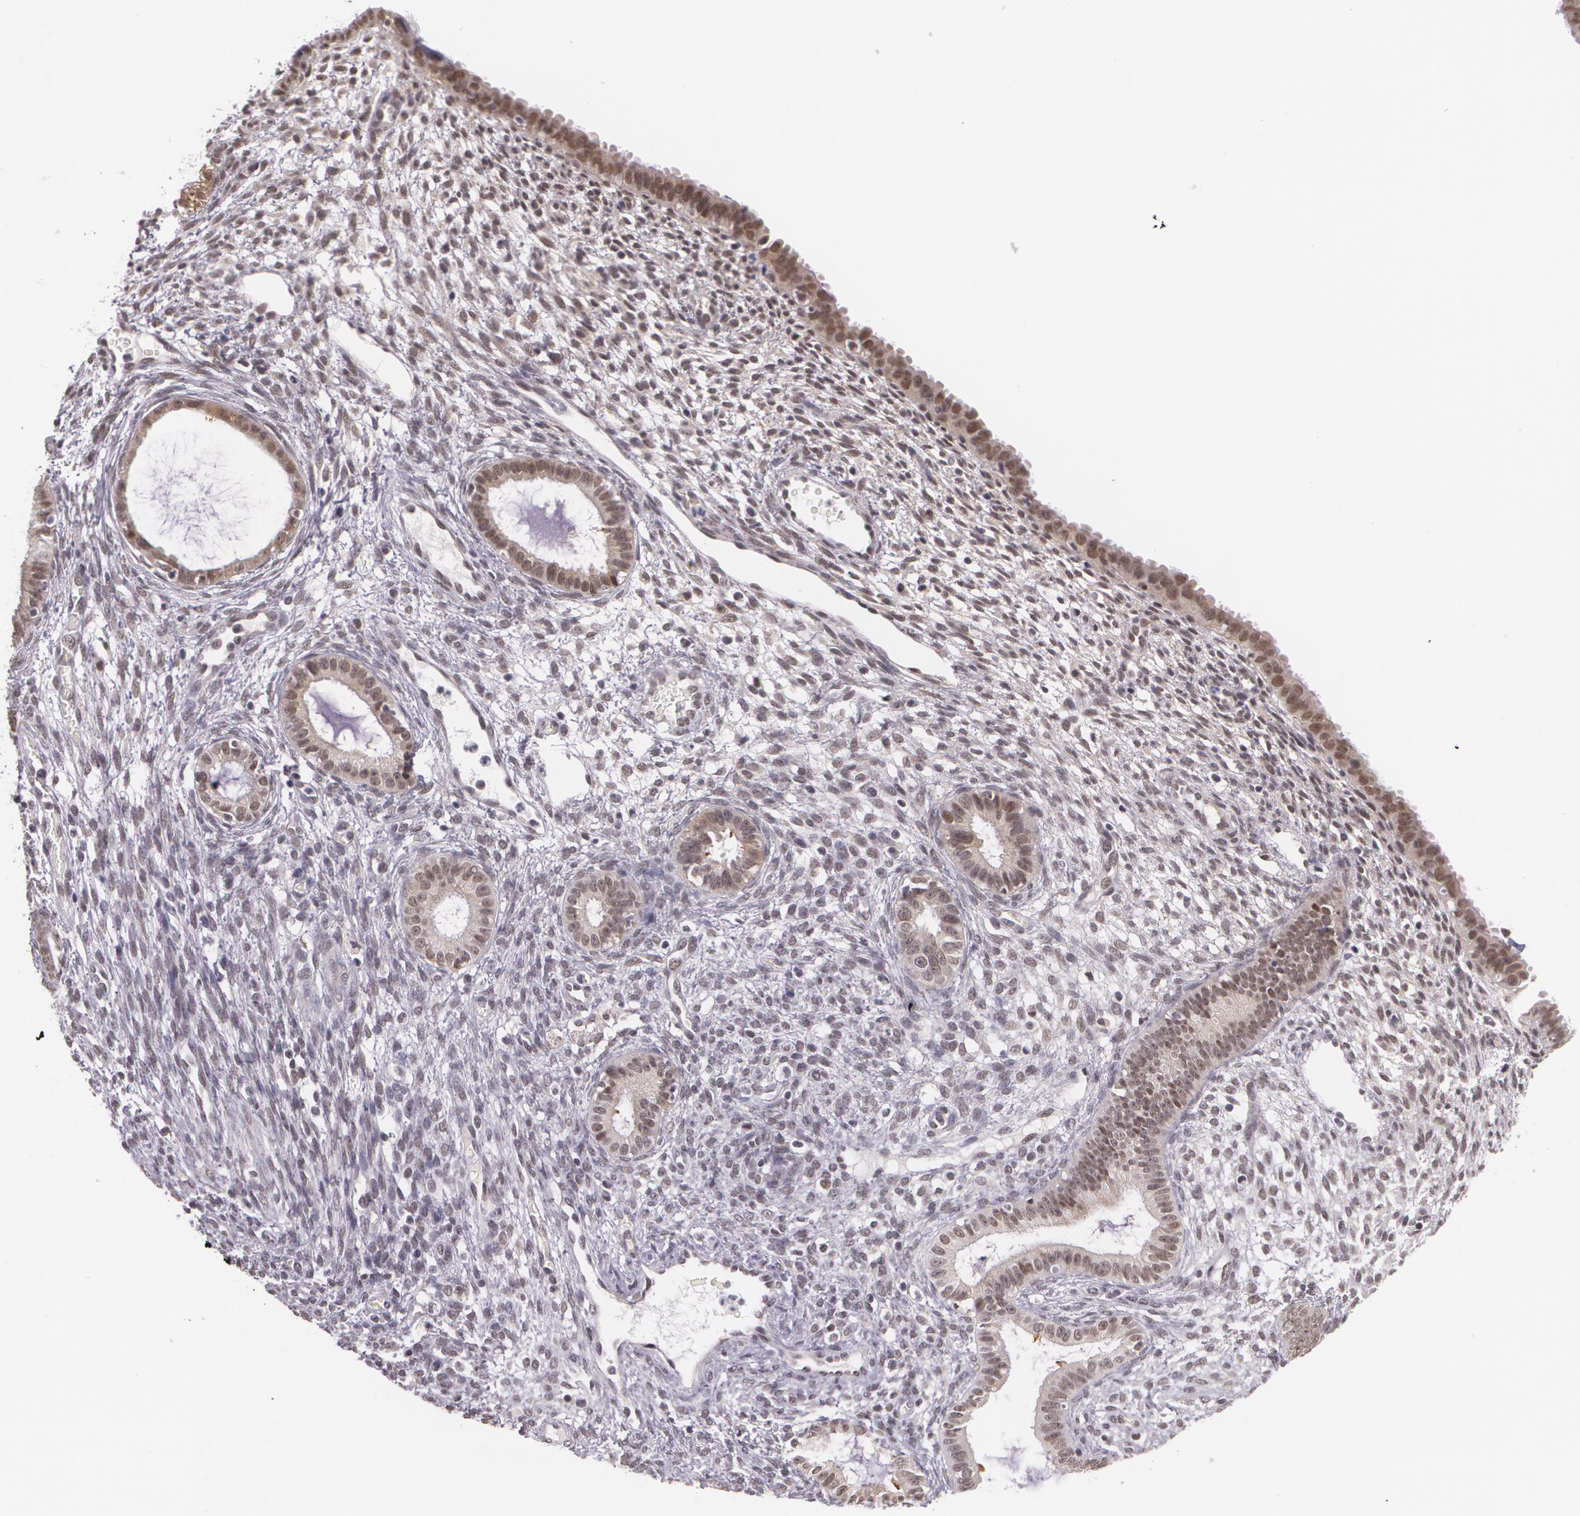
{"staining": {"intensity": "weak", "quantity": "<25%", "location": "nuclear"}, "tissue": "endometrium", "cell_type": "Cells in endometrial stroma", "image_type": "normal", "snomed": [{"axis": "morphology", "description": "Normal tissue, NOS"}, {"axis": "topography", "description": "Endometrium"}], "caption": "Immunohistochemistry (IHC) histopathology image of normal human endometrium stained for a protein (brown), which reveals no expression in cells in endometrial stroma.", "gene": "ALX1", "patient": {"sex": "female", "age": 72}}